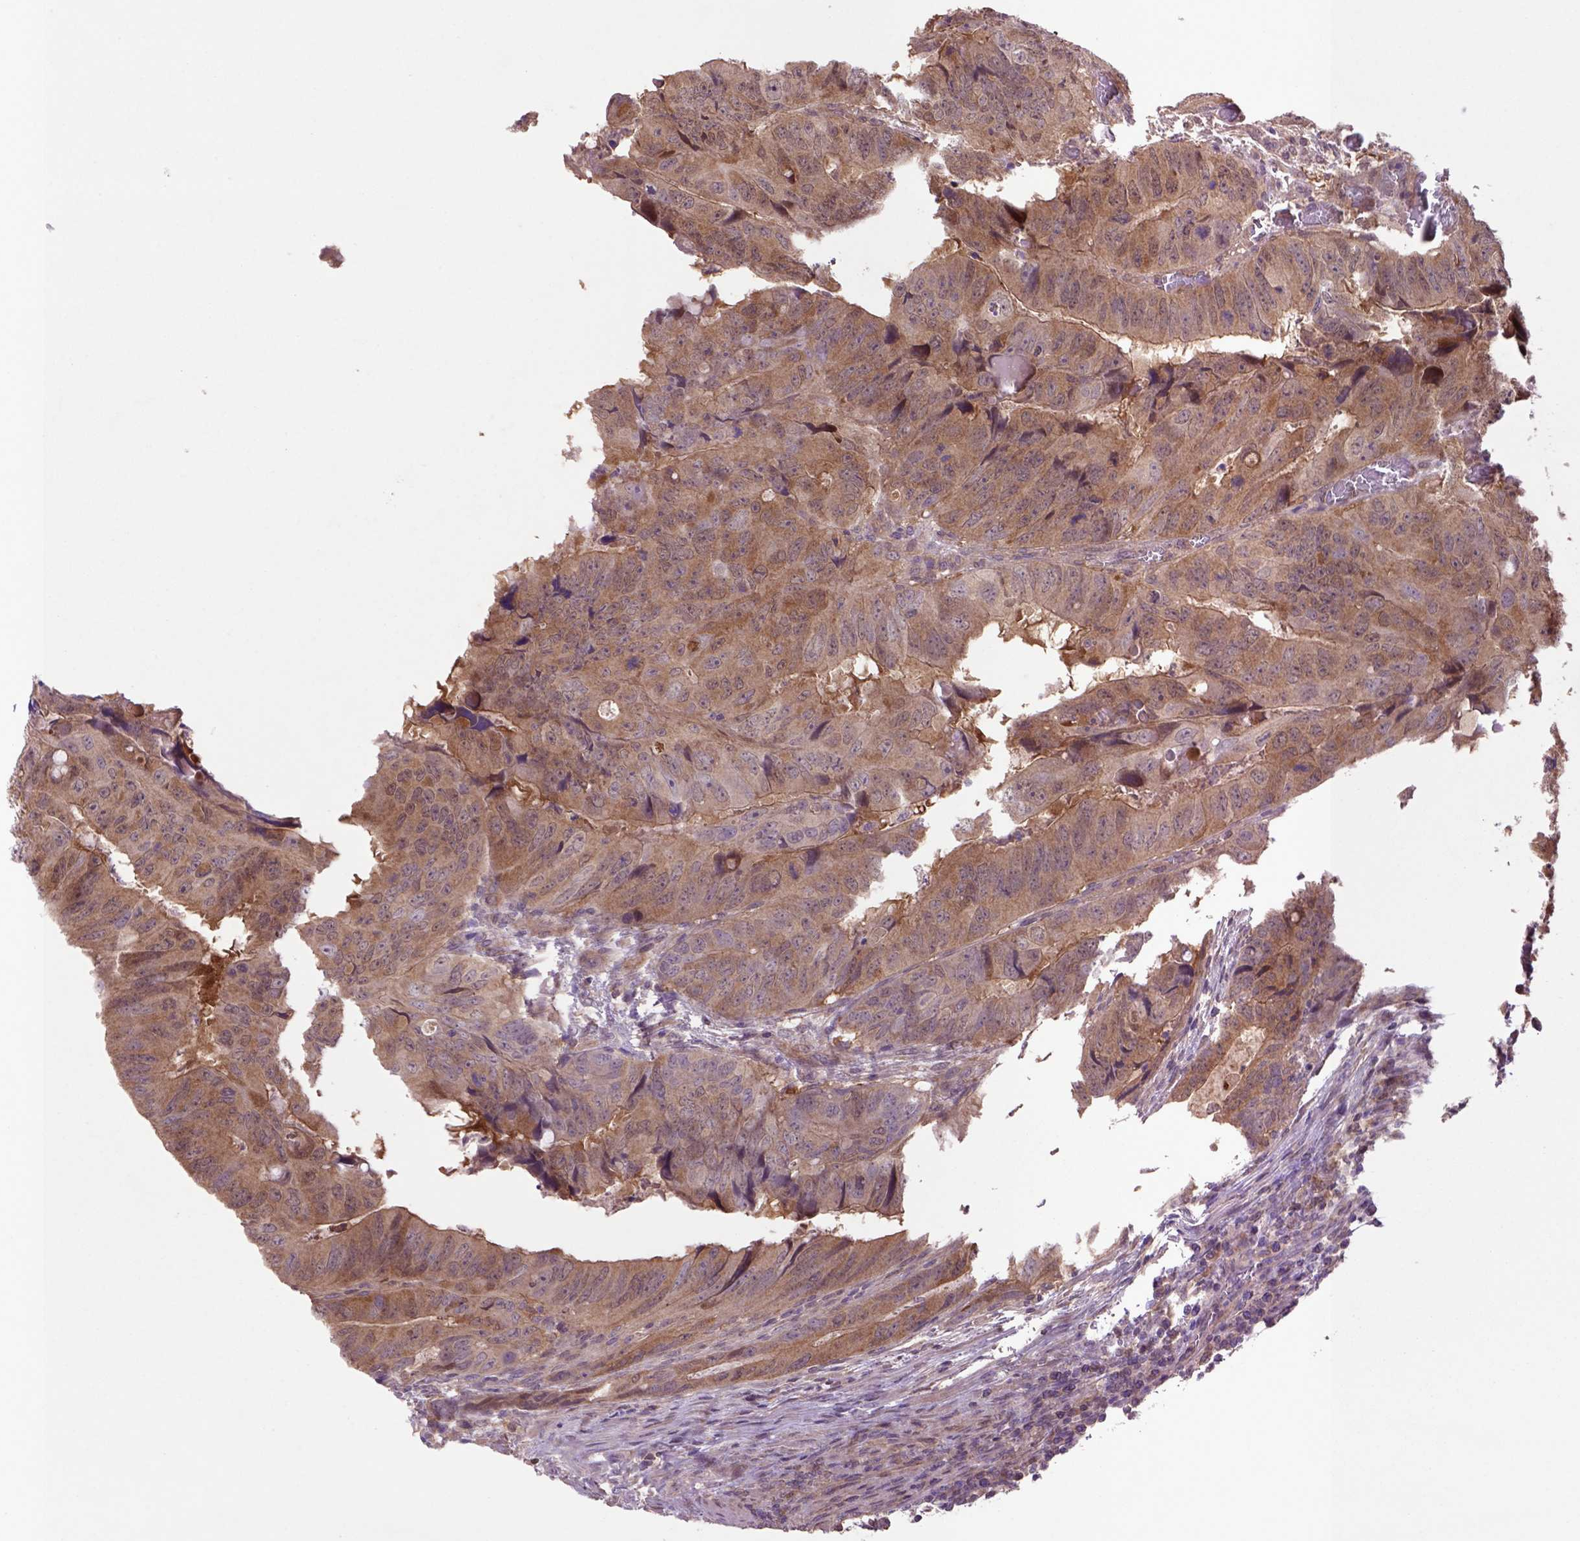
{"staining": {"intensity": "moderate", "quantity": ">75%", "location": "cytoplasmic/membranous,nuclear"}, "tissue": "colorectal cancer", "cell_type": "Tumor cells", "image_type": "cancer", "snomed": [{"axis": "morphology", "description": "Adenocarcinoma, NOS"}, {"axis": "topography", "description": "Colon"}], "caption": "Immunohistochemical staining of human adenocarcinoma (colorectal) shows medium levels of moderate cytoplasmic/membranous and nuclear staining in approximately >75% of tumor cells. The protein is stained brown, and the nuclei are stained in blue (DAB IHC with brightfield microscopy, high magnification).", "gene": "HSPBP1", "patient": {"sex": "male", "age": 79}}